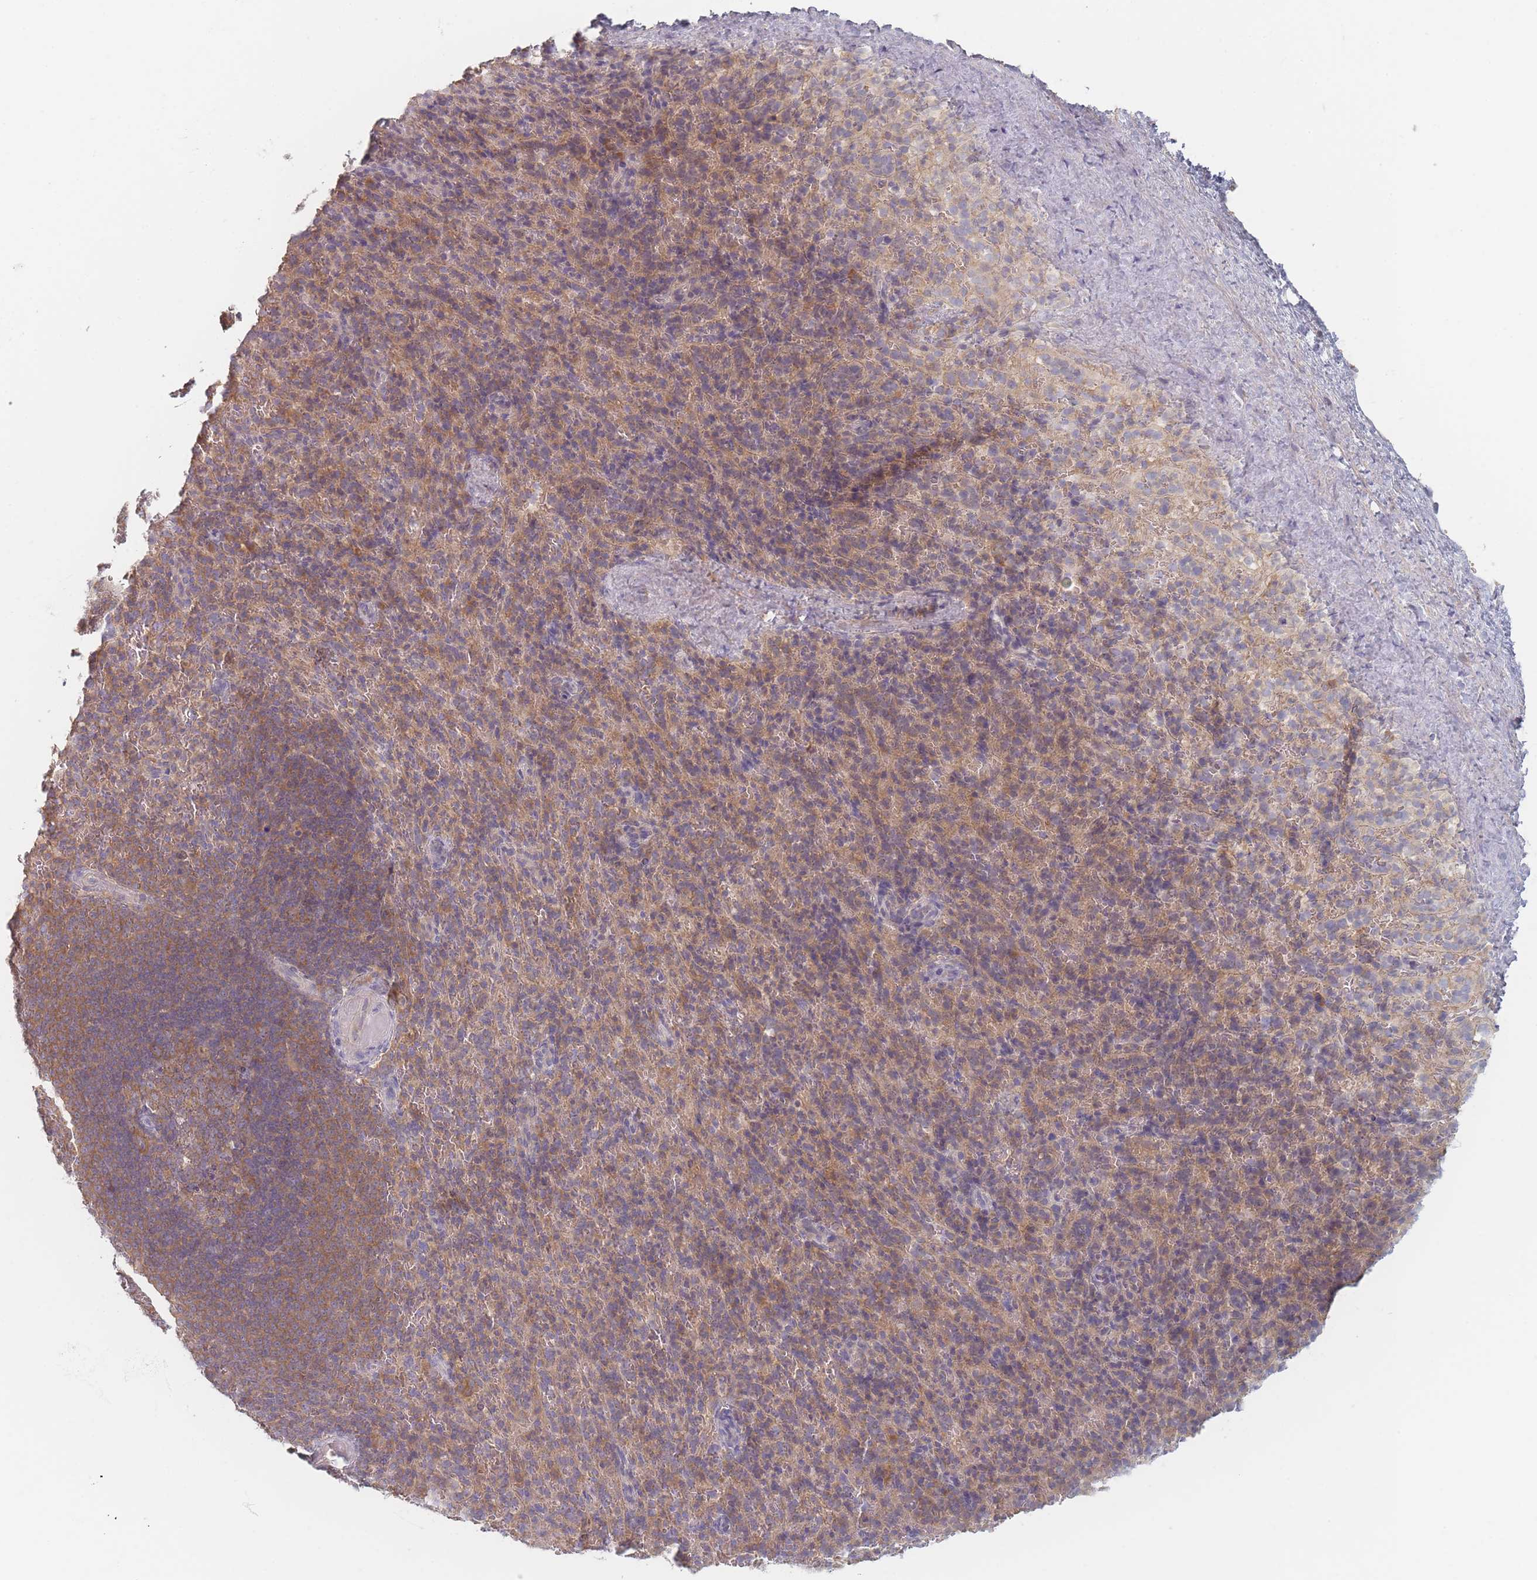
{"staining": {"intensity": "moderate", "quantity": "25%-75%", "location": "cytoplasmic/membranous"}, "tissue": "spleen", "cell_type": "Cells in red pulp", "image_type": "normal", "snomed": [{"axis": "morphology", "description": "Normal tissue, NOS"}, {"axis": "topography", "description": "Spleen"}], "caption": "Moderate cytoplasmic/membranous staining for a protein is appreciated in approximately 25%-75% of cells in red pulp of unremarkable spleen using immunohistochemistry (IHC).", "gene": "SLC35F3", "patient": {"sex": "female", "age": 21}}